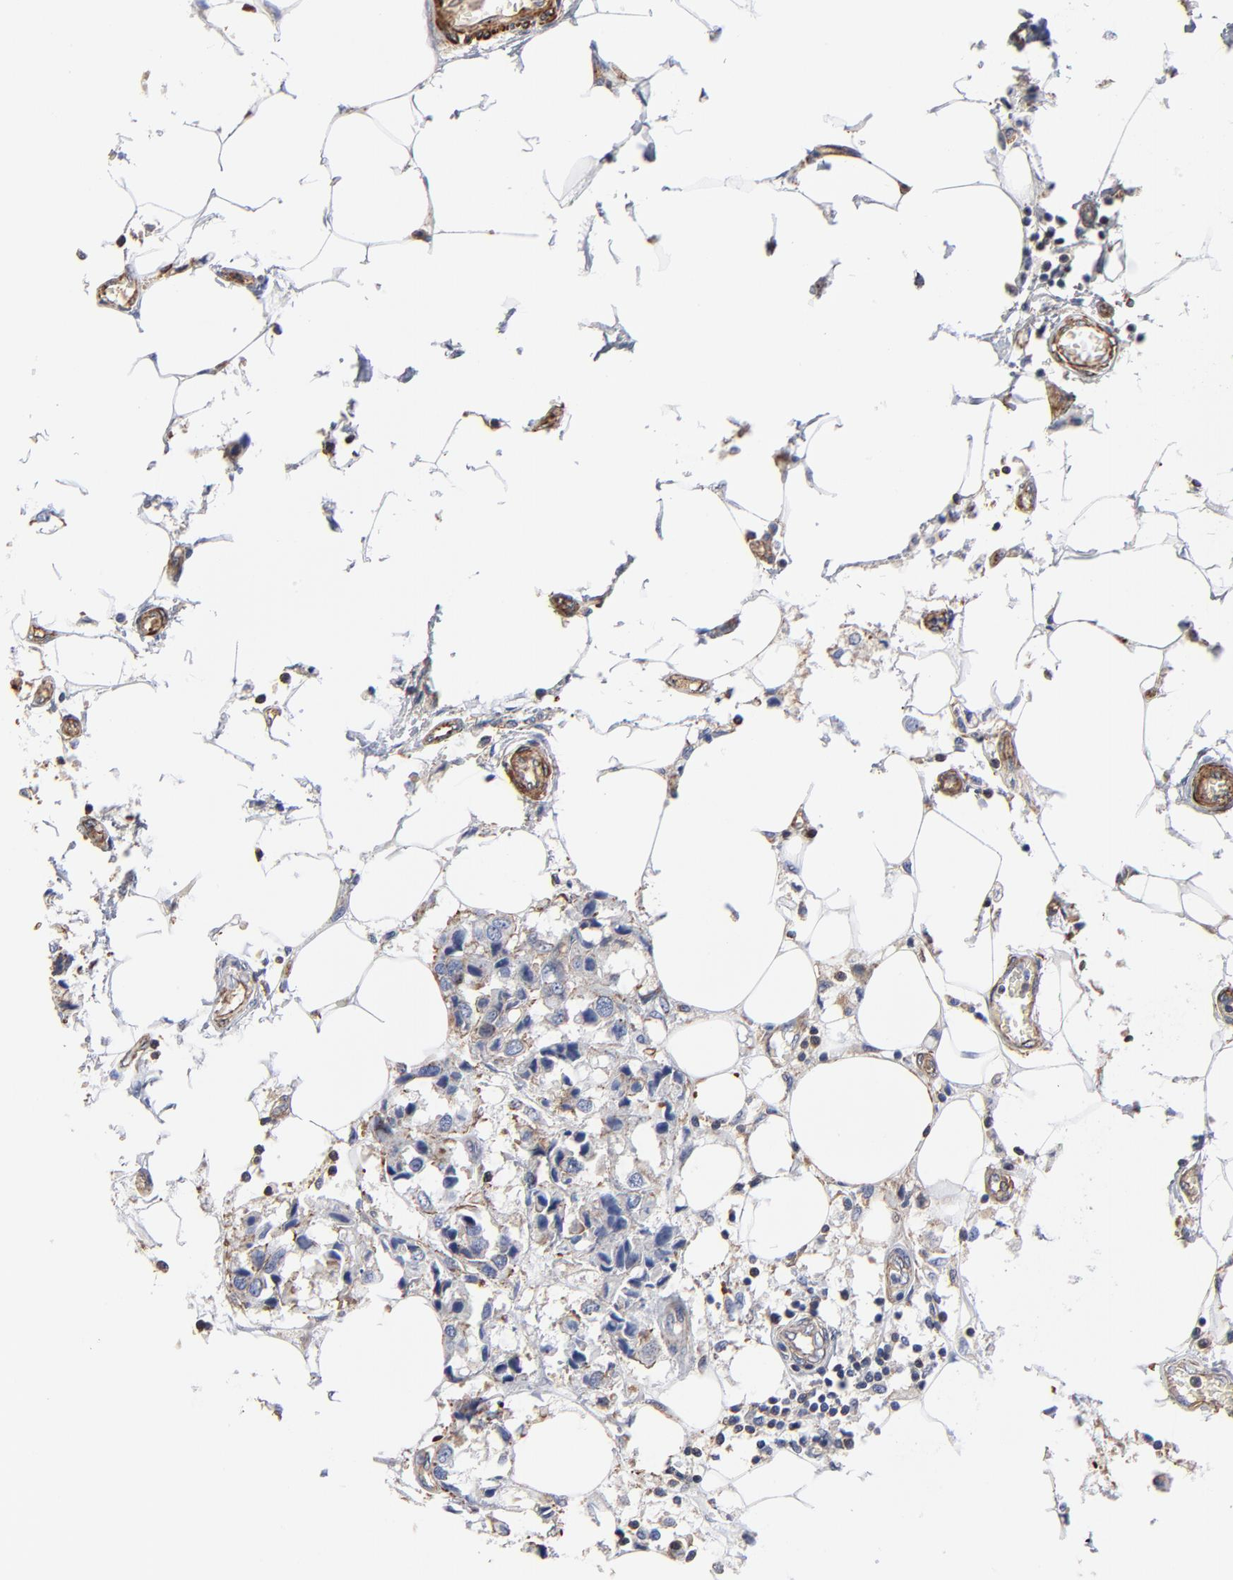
{"staining": {"intensity": "moderate", "quantity": ">75%", "location": "cytoplasmic/membranous"}, "tissue": "breast cancer", "cell_type": "Tumor cells", "image_type": "cancer", "snomed": [{"axis": "morphology", "description": "Duct carcinoma"}, {"axis": "topography", "description": "Breast"}], "caption": "Immunohistochemical staining of breast invasive ductal carcinoma displays medium levels of moderate cytoplasmic/membranous positivity in approximately >75% of tumor cells.", "gene": "ACTA2", "patient": {"sex": "female", "age": 80}}